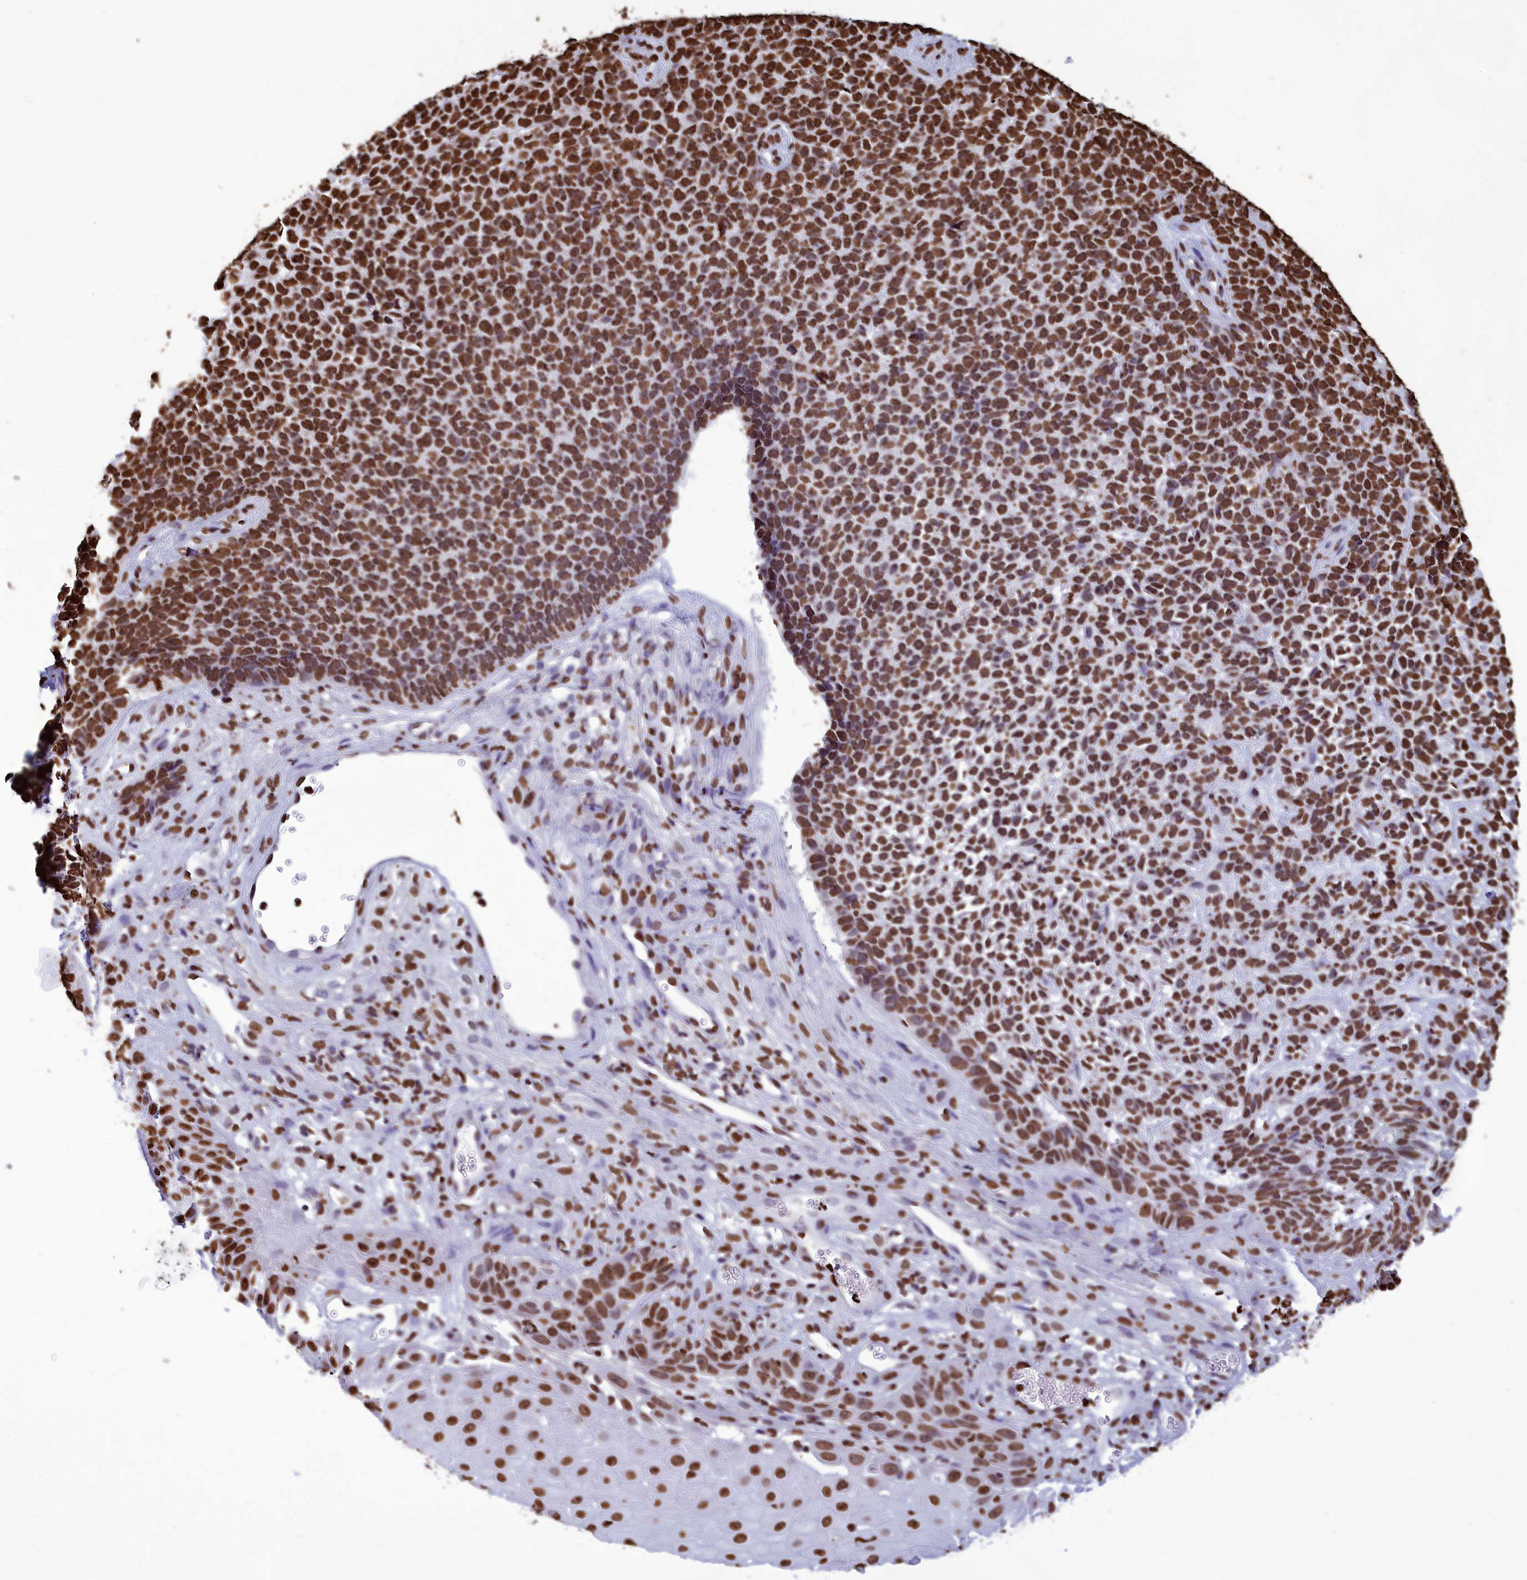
{"staining": {"intensity": "strong", "quantity": ">75%", "location": "nuclear"}, "tissue": "skin cancer", "cell_type": "Tumor cells", "image_type": "cancer", "snomed": [{"axis": "morphology", "description": "Basal cell carcinoma"}, {"axis": "topography", "description": "Skin"}], "caption": "Strong nuclear staining for a protein is identified in approximately >75% of tumor cells of skin basal cell carcinoma using immunohistochemistry.", "gene": "AKAP17A", "patient": {"sex": "female", "age": 84}}